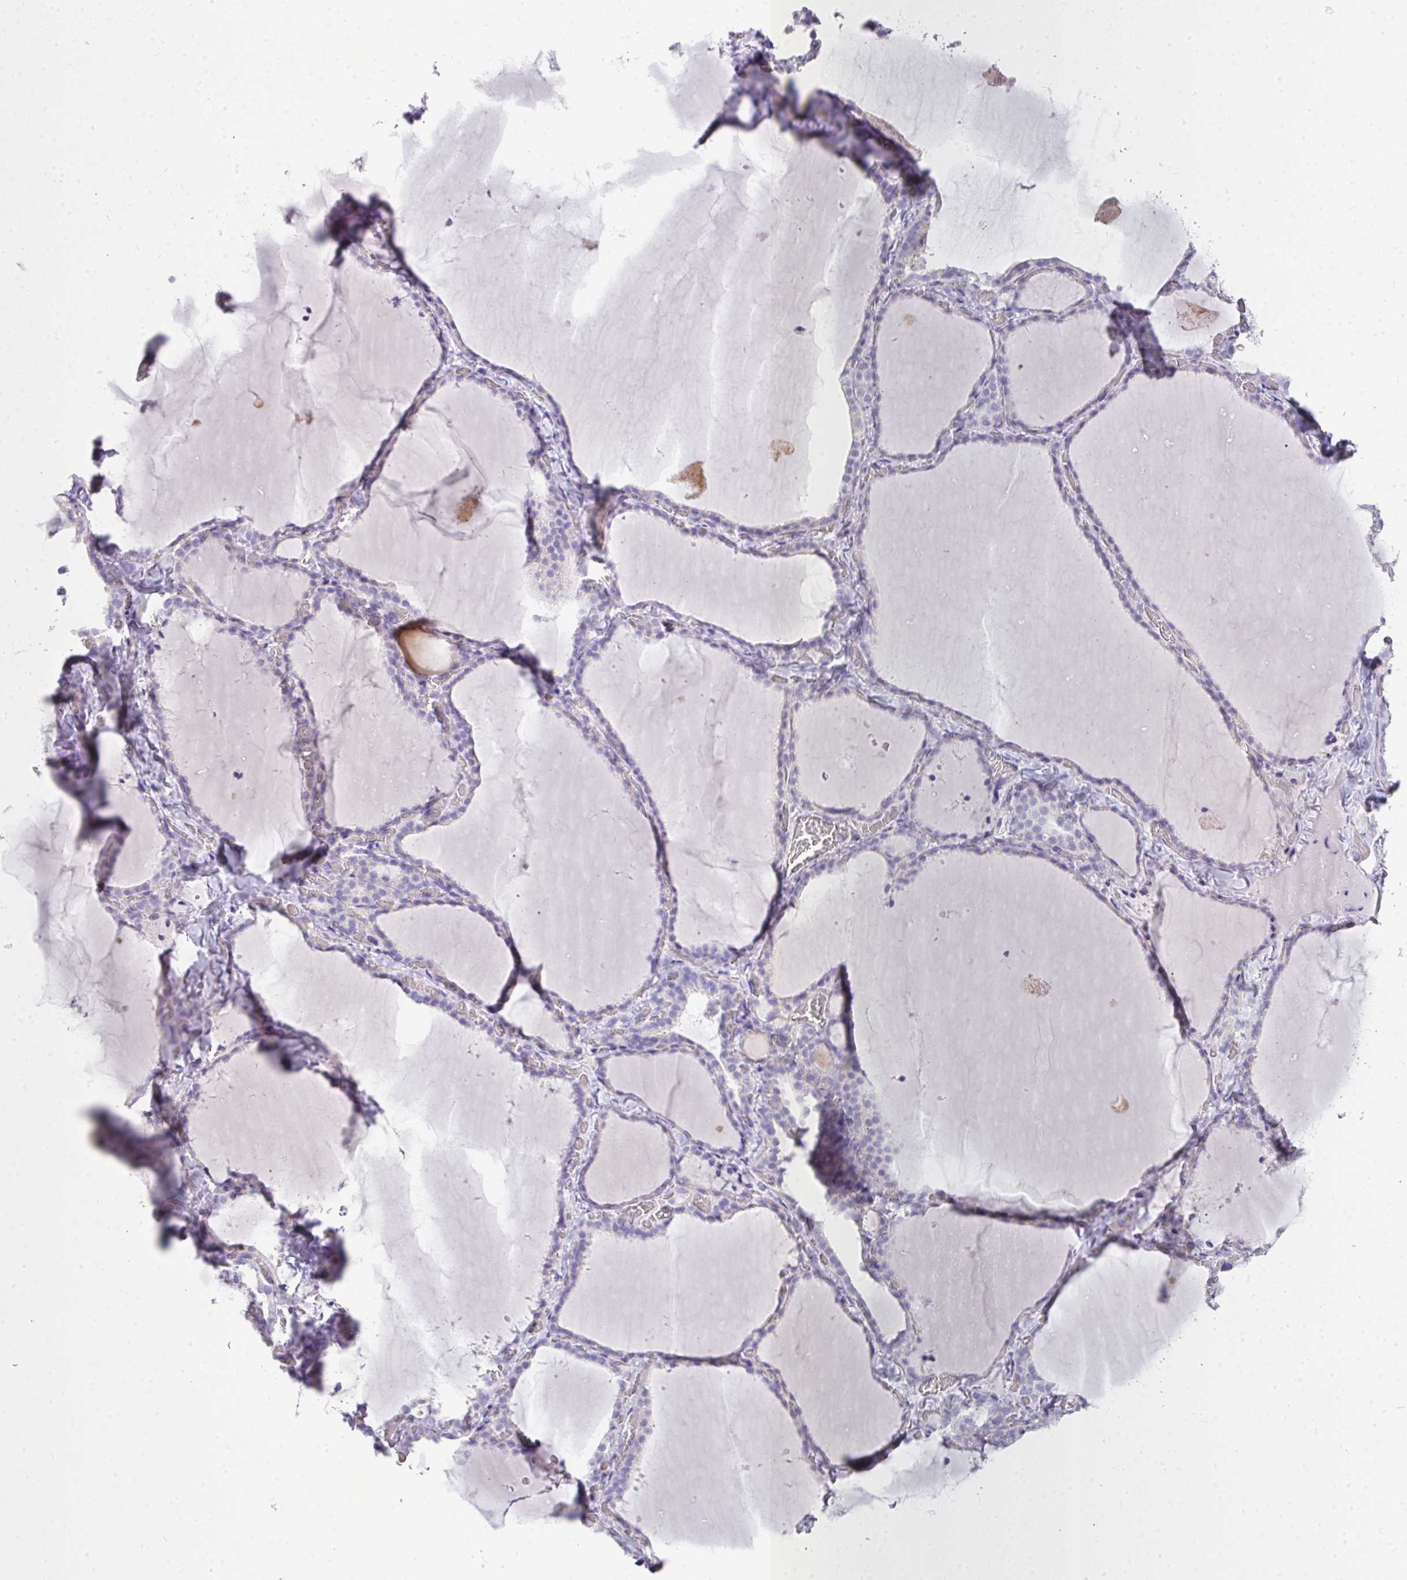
{"staining": {"intensity": "negative", "quantity": "none", "location": "none"}, "tissue": "thyroid gland", "cell_type": "Glandular cells", "image_type": "normal", "snomed": [{"axis": "morphology", "description": "Normal tissue, NOS"}, {"axis": "topography", "description": "Thyroid gland"}], "caption": "DAB (3,3'-diaminobenzidine) immunohistochemical staining of normal thyroid gland displays no significant positivity in glandular cells. Nuclei are stained in blue.", "gene": "GLI4", "patient": {"sex": "female", "age": 22}}